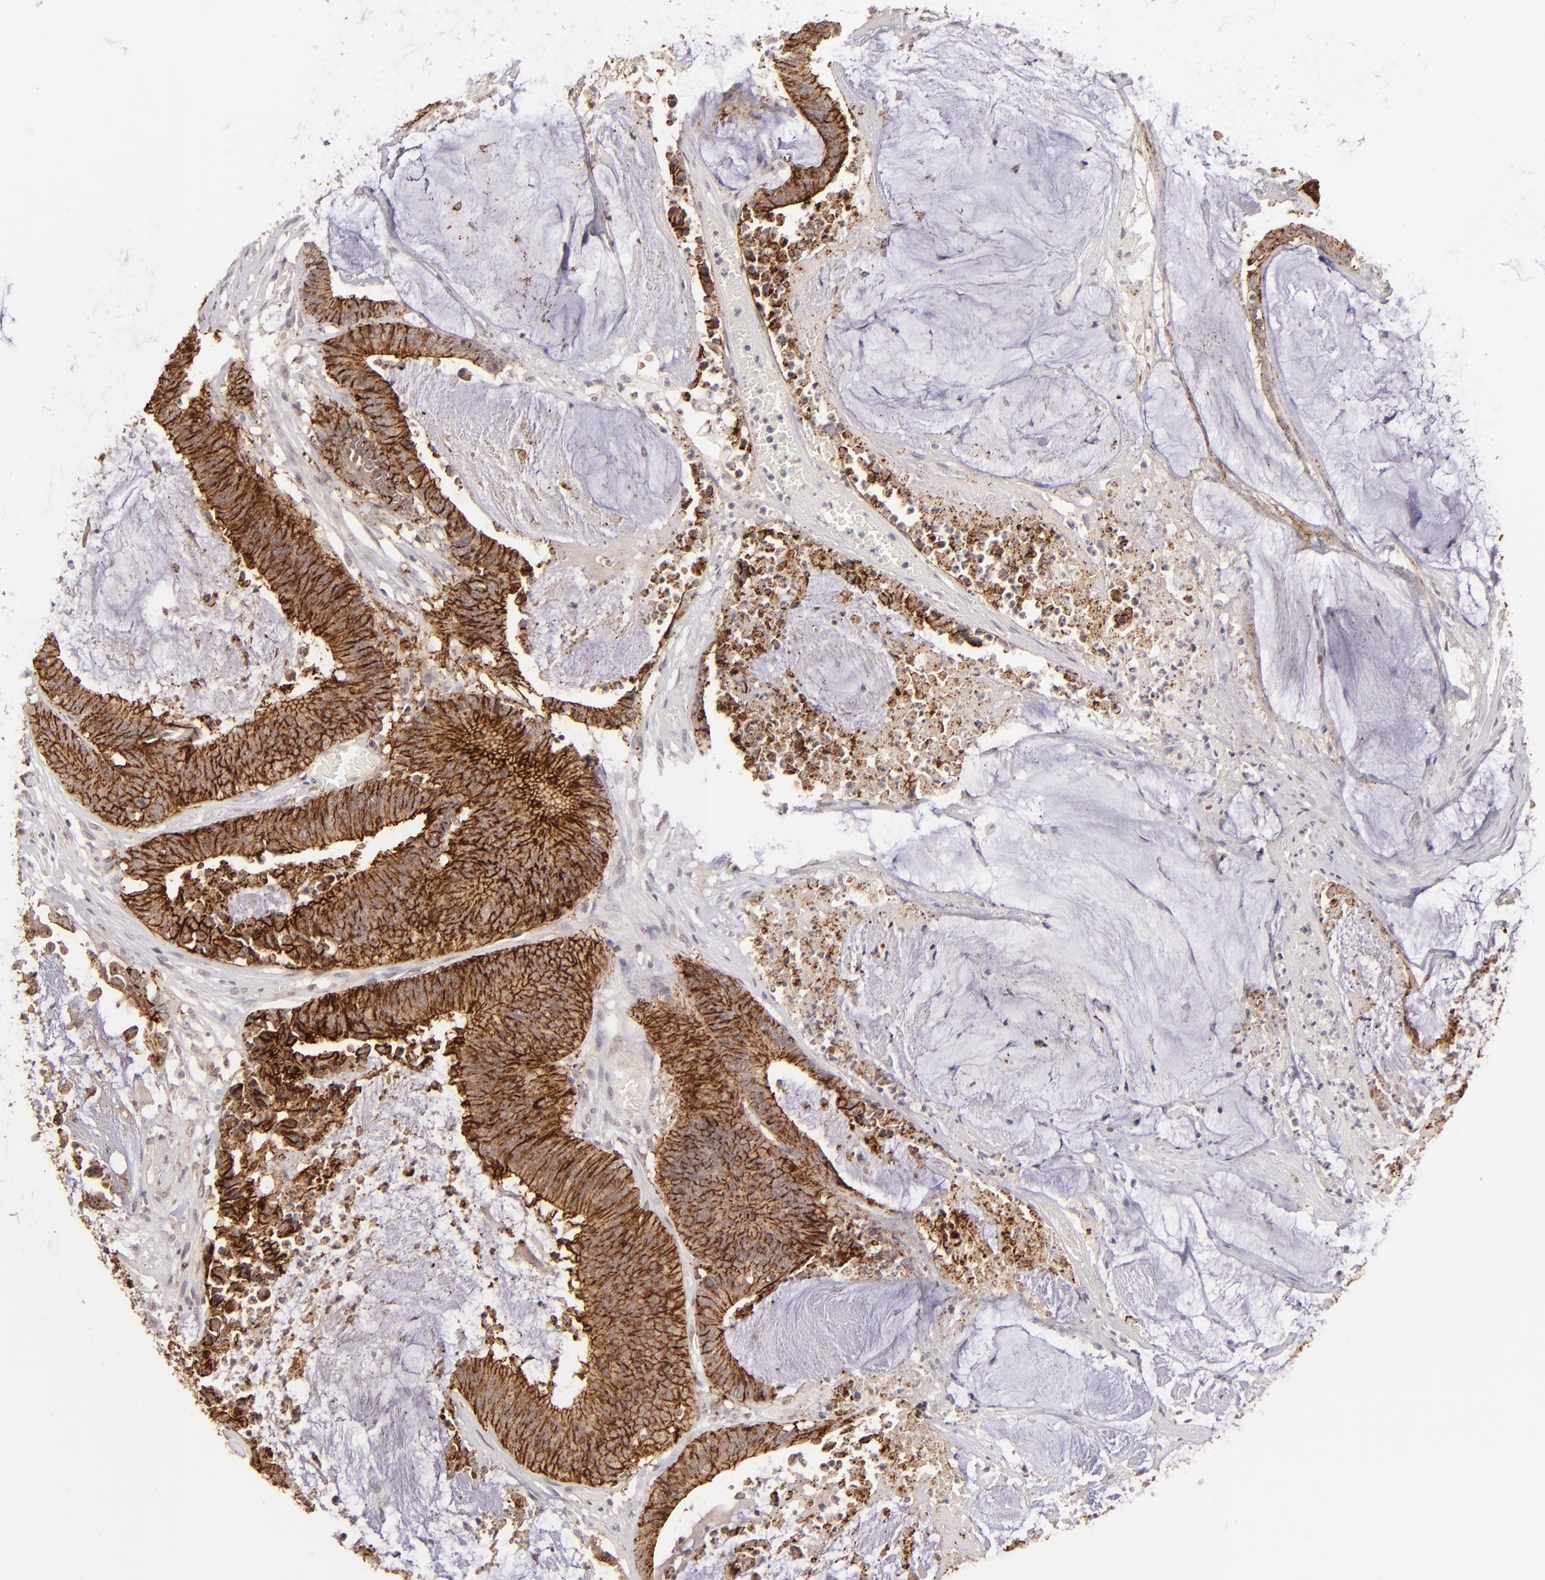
{"staining": {"intensity": "moderate", "quantity": ">75%", "location": "cytoplasmic/membranous"}, "tissue": "colorectal cancer", "cell_type": "Tumor cells", "image_type": "cancer", "snomed": [{"axis": "morphology", "description": "Adenocarcinoma, NOS"}, {"axis": "topography", "description": "Rectum"}], "caption": "About >75% of tumor cells in adenocarcinoma (colorectal) display moderate cytoplasmic/membranous protein expression as visualized by brown immunohistochemical staining.", "gene": "CLDN1", "patient": {"sex": "female", "age": 66}}